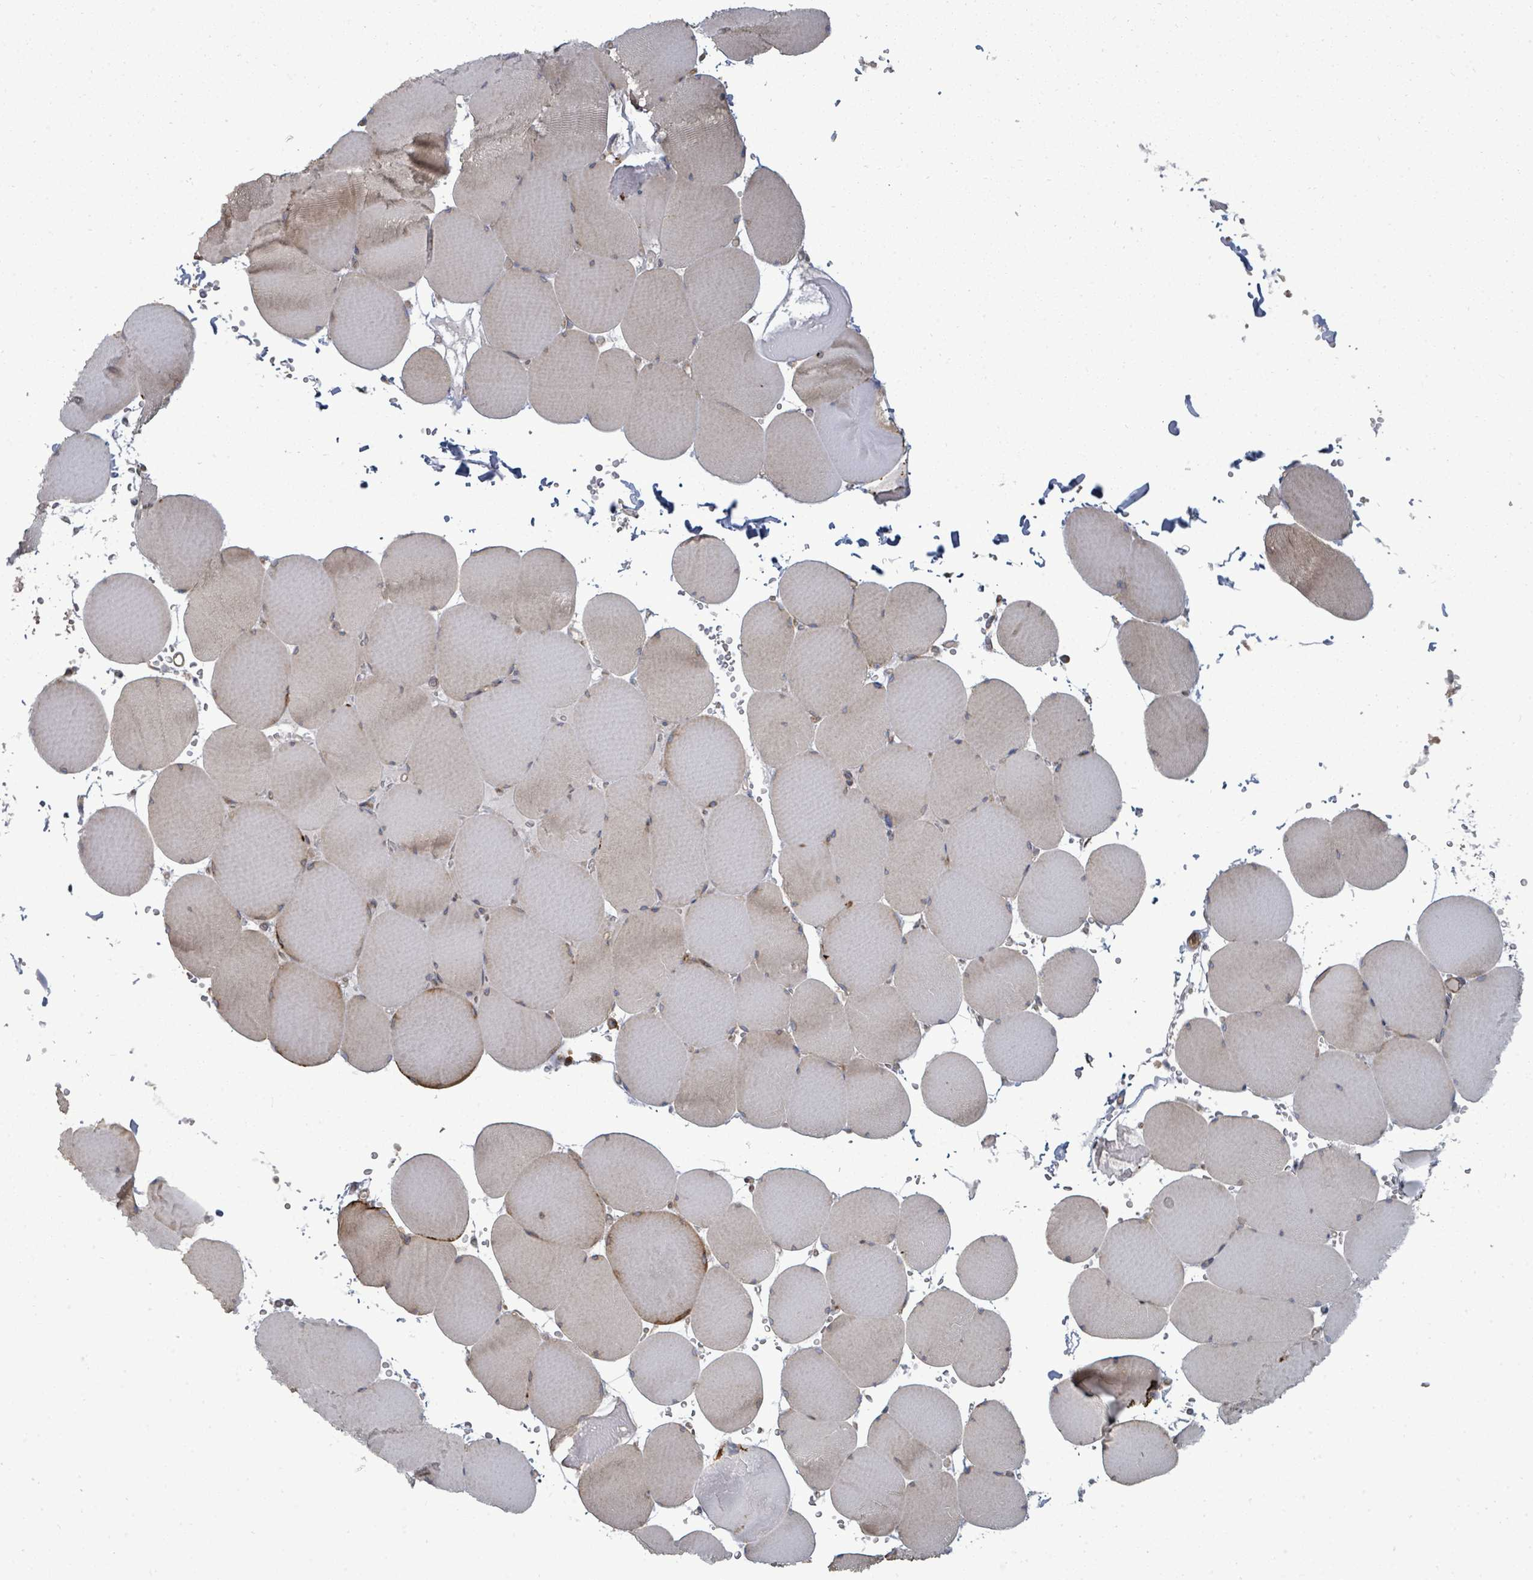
{"staining": {"intensity": "negative", "quantity": "none", "location": "none"}, "tissue": "skeletal muscle", "cell_type": "Myocytes", "image_type": "normal", "snomed": [{"axis": "morphology", "description": "Normal tissue, NOS"}, {"axis": "topography", "description": "Skeletal muscle"}, {"axis": "topography", "description": "Head-Neck"}], "caption": "Myocytes are negative for protein expression in unremarkable human skeletal muscle.", "gene": "EIF3CL", "patient": {"sex": "male", "age": 66}}